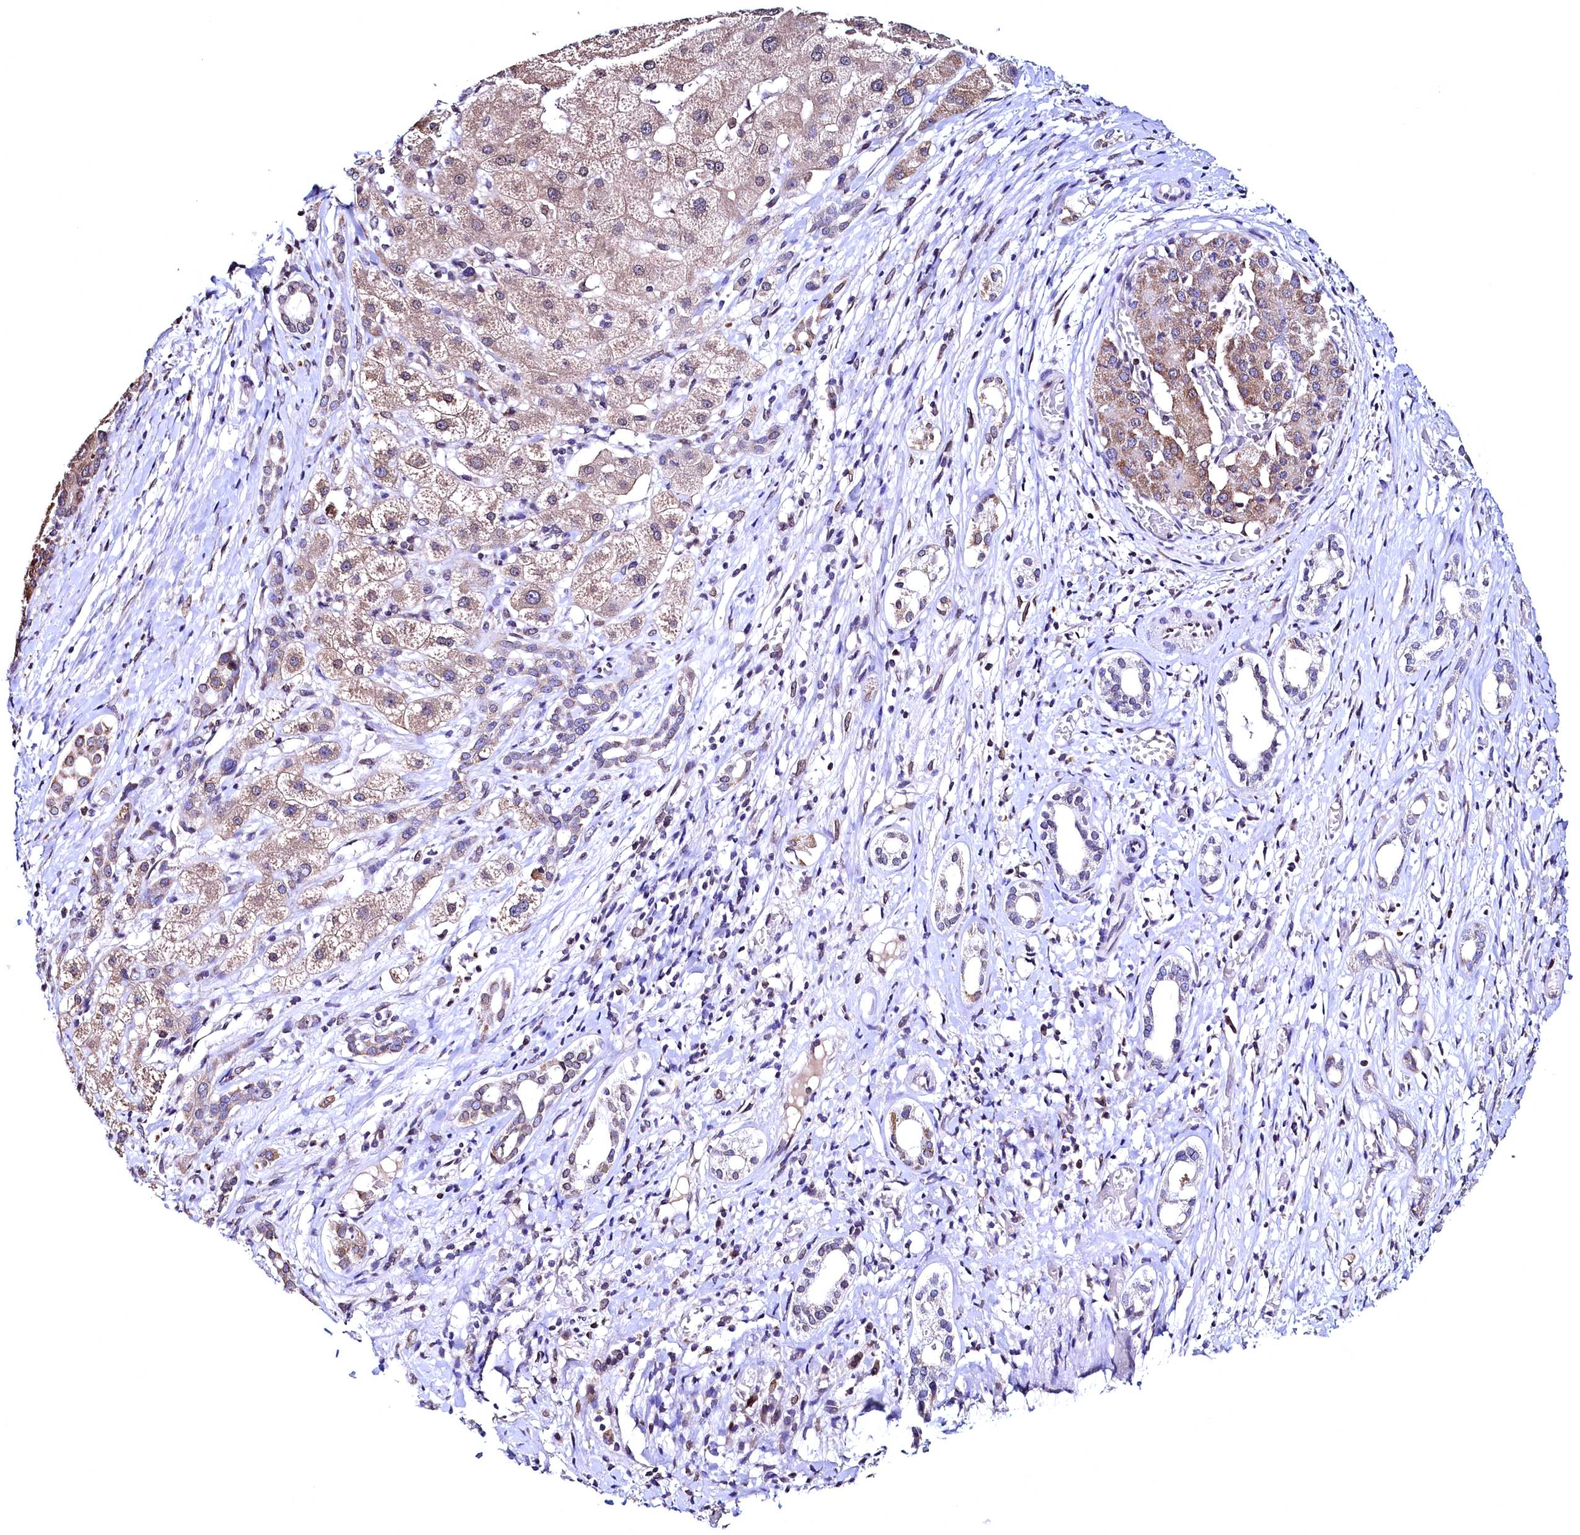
{"staining": {"intensity": "moderate", "quantity": ">75%", "location": "cytoplasmic/membranous"}, "tissue": "liver cancer", "cell_type": "Tumor cells", "image_type": "cancer", "snomed": [{"axis": "morphology", "description": "Carcinoma, Hepatocellular, NOS"}, {"axis": "topography", "description": "Liver"}], "caption": "The micrograph shows immunohistochemical staining of liver cancer. There is moderate cytoplasmic/membranous staining is present in about >75% of tumor cells.", "gene": "HAND1", "patient": {"sex": "male", "age": 65}}